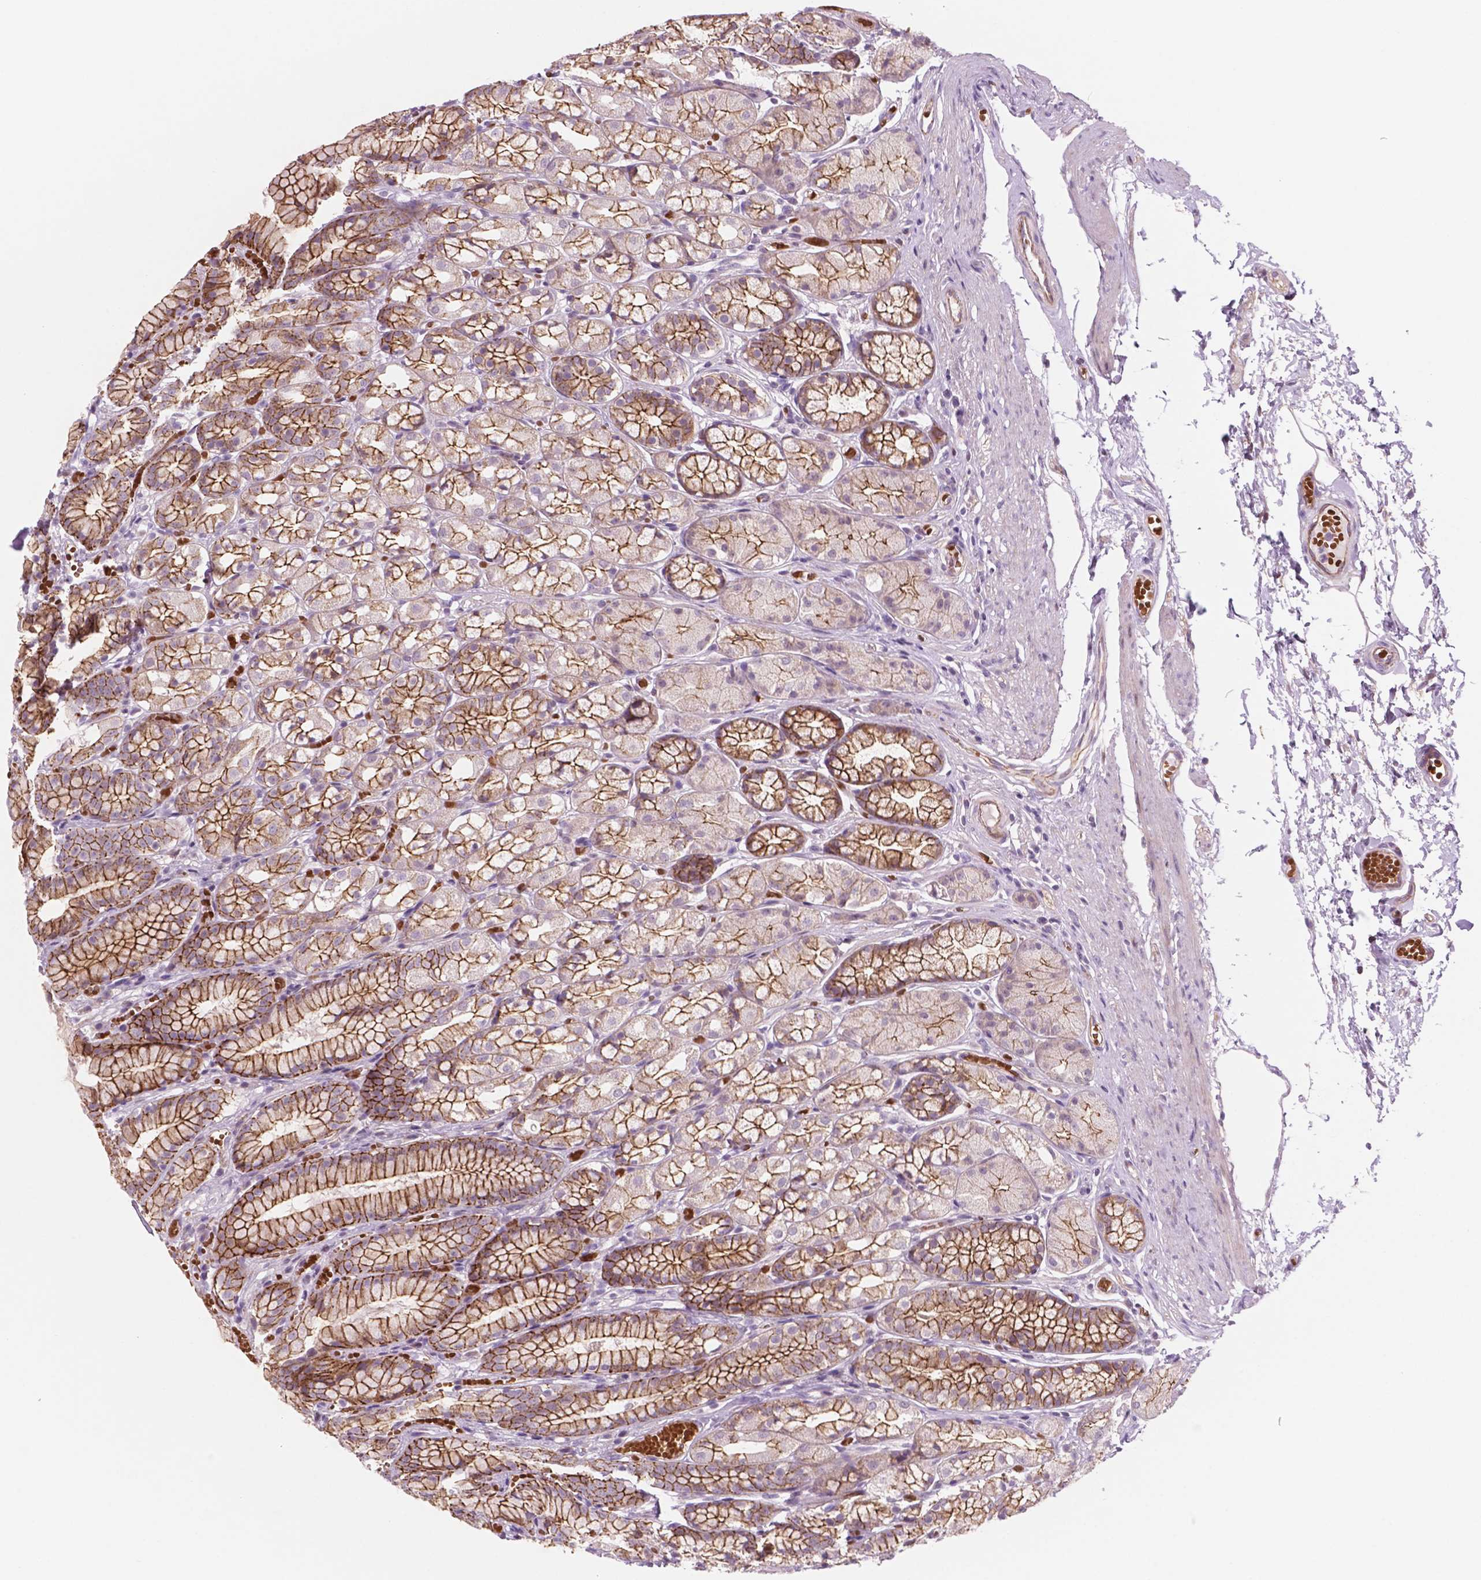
{"staining": {"intensity": "moderate", "quantity": ">75%", "location": "cytoplasmic/membranous"}, "tissue": "stomach", "cell_type": "Glandular cells", "image_type": "normal", "snomed": [{"axis": "morphology", "description": "Normal tissue, NOS"}, {"axis": "topography", "description": "Stomach"}], "caption": "About >75% of glandular cells in benign stomach display moderate cytoplasmic/membranous protein positivity as visualized by brown immunohistochemical staining.", "gene": "RND3", "patient": {"sex": "male", "age": 70}}